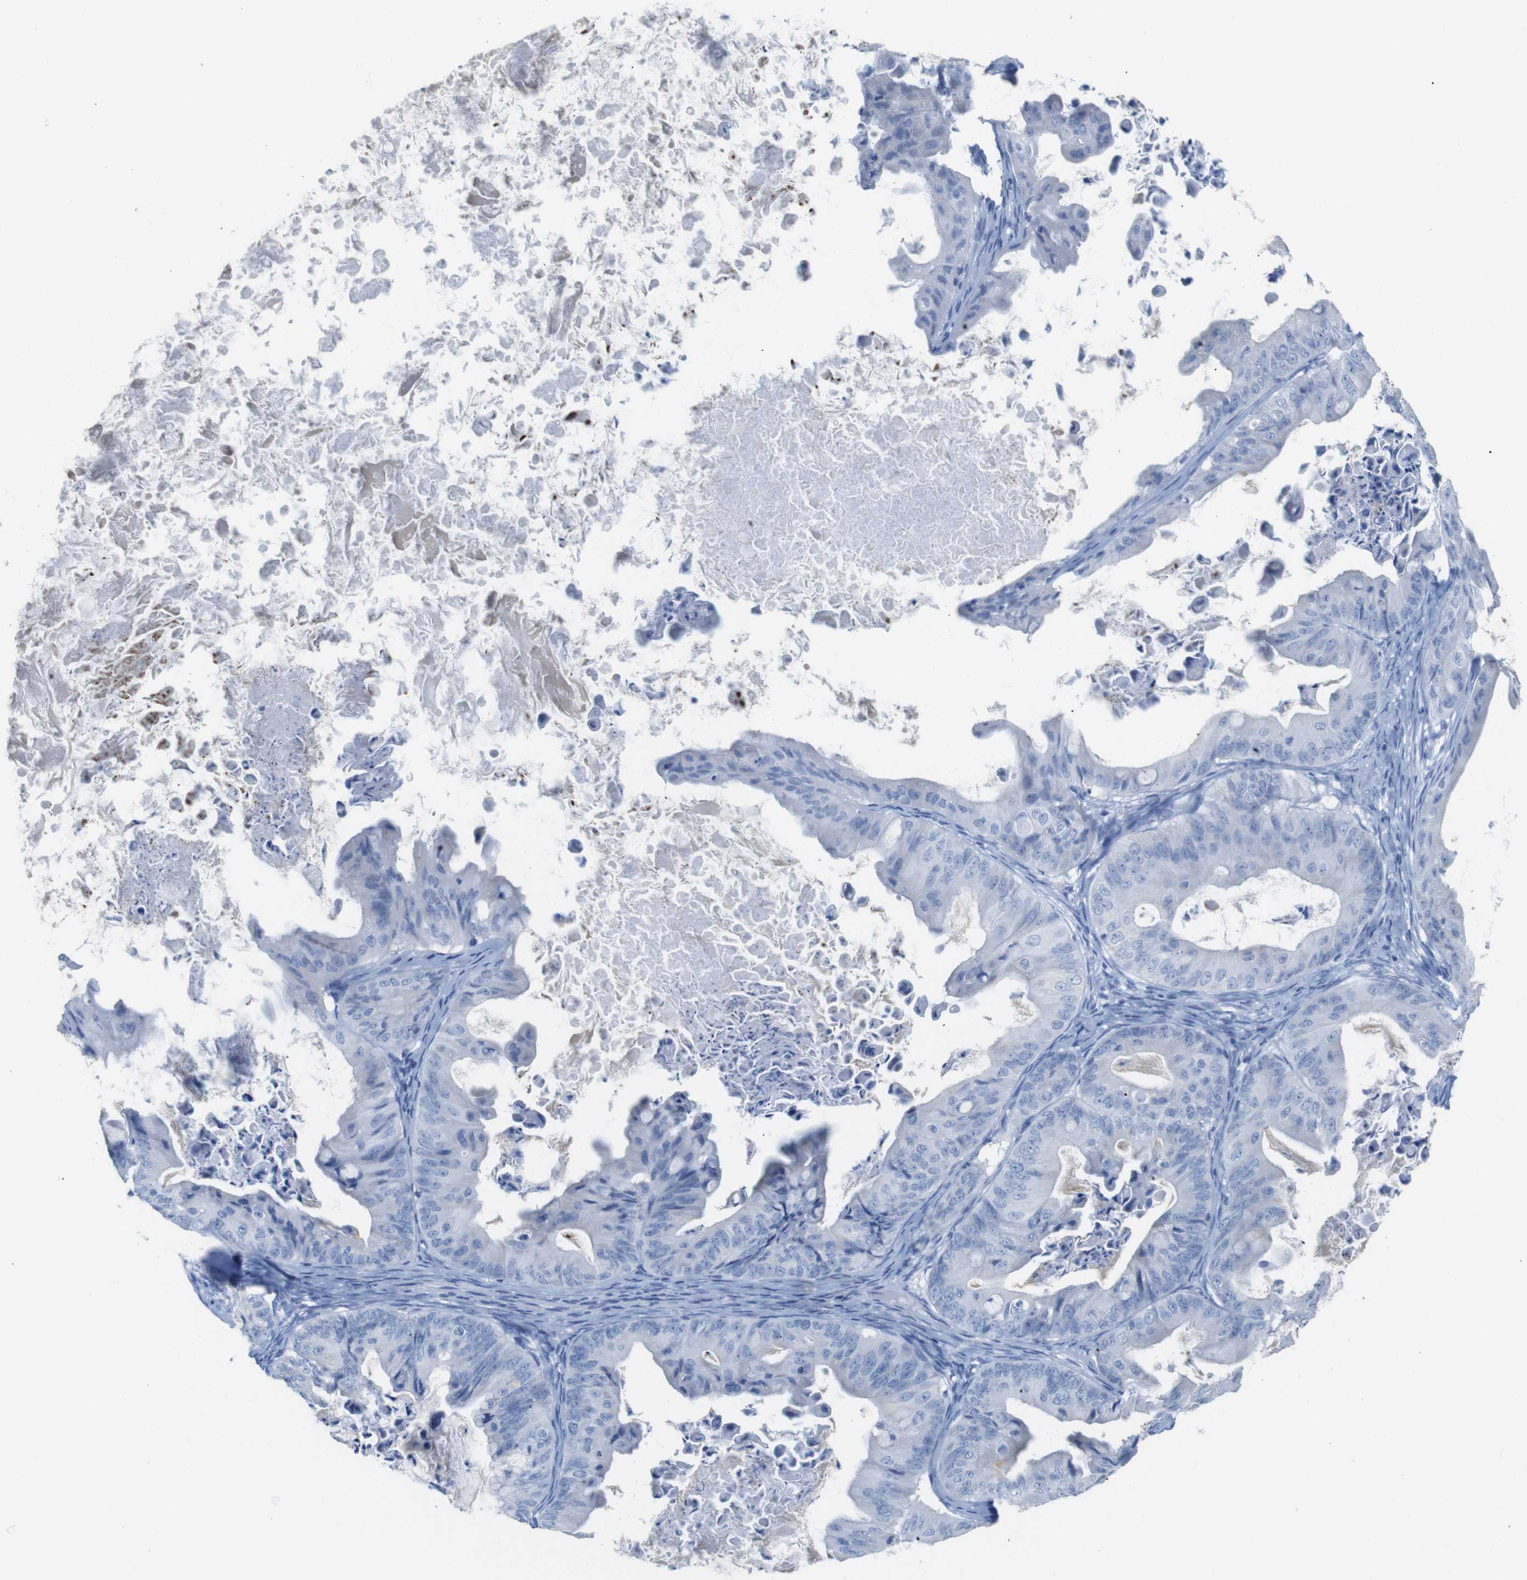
{"staining": {"intensity": "negative", "quantity": "none", "location": "none"}, "tissue": "ovarian cancer", "cell_type": "Tumor cells", "image_type": "cancer", "snomed": [{"axis": "morphology", "description": "Cystadenocarcinoma, mucinous, NOS"}, {"axis": "topography", "description": "Ovary"}], "caption": "Human ovarian cancer stained for a protein using IHC exhibits no expression in tumor cells.", "gene": "LAG3", "patient": {"sex": "female", "age": 37}}